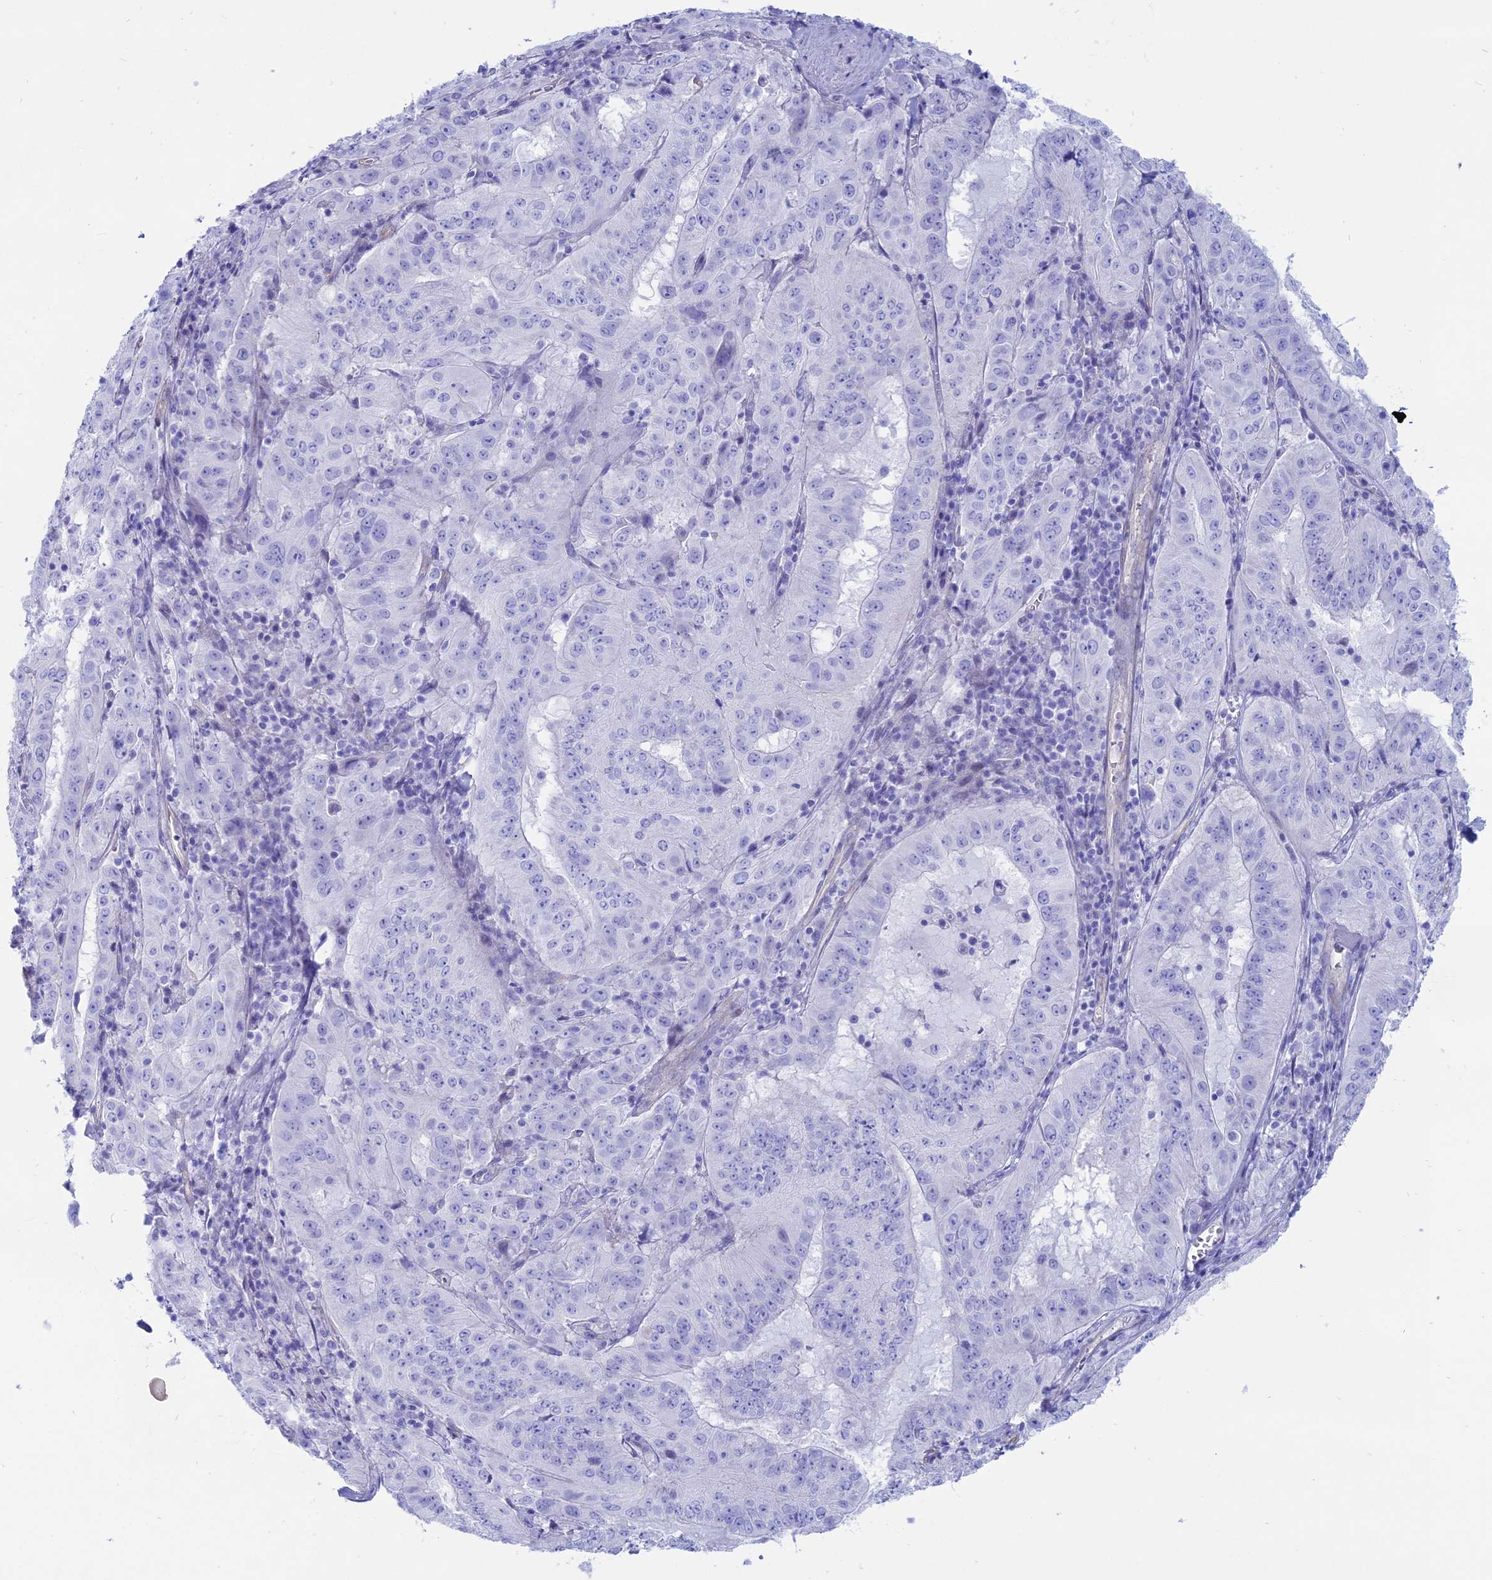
{"staining": {"intensity": "negative", "quantity": "none", "location": "none"}, "tissue": "pancreatic cancer", "cell_type": "Tumor cells", "image_type": "cancer", "snomed": [{"axis": "morphology", "description": "Adenocarcinoma, NOS"}, {"axis": "topography", "description": "Pancreas"}], "caption": "There is no significant expression in tumor cells of pancreatic adenocarcinoma. (Stains: DAB (3,3'-diaminobenzidine) IHC with hematoxylin counter stain, Microscopy: brightfield microscopy at high magnification).", "gene": "OR2AE1", "patient": {"sex": "male", "age": 63}}